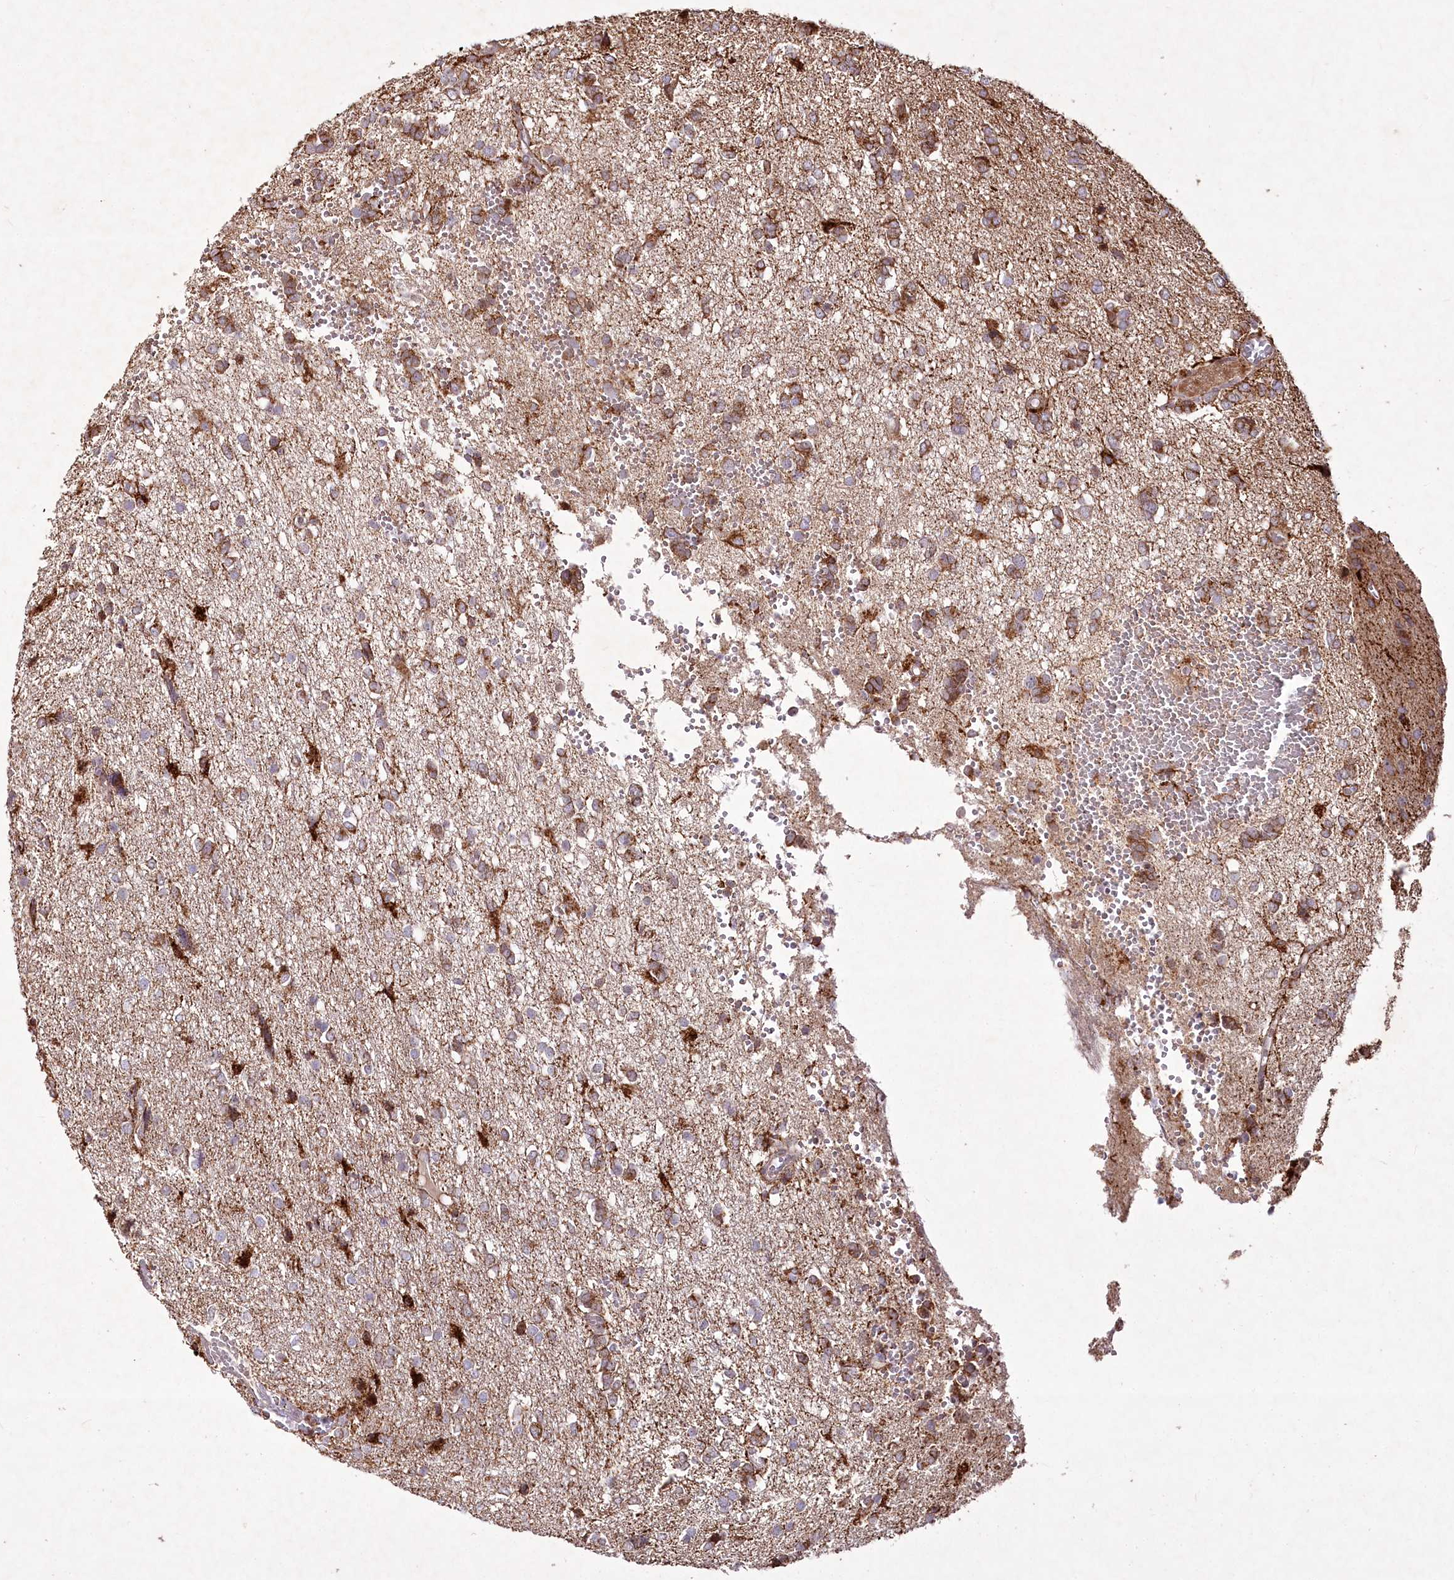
{"staining": {"intensity": "moderate", "quantity": "25%-75%", "location": "cytoplasmic/membranous"}, "tissue": "glioma", "cell_type": "Tumor cells", "image_type": "cancer", "snomed": [{"axis": "morphology", "description": "Glioma, malignant, High grade"}, {"axis": "topography", "description": "Brain"}], "caption": "Approximately 25%-75% of tumor cells in human malignant glioma (high-grade) display moderate cytoplasmic/membranous protein positivity as visualized by brown immunohistochemical staining.", "gene": "PSTK", "patient": {"sex": "female", "age": 59}}